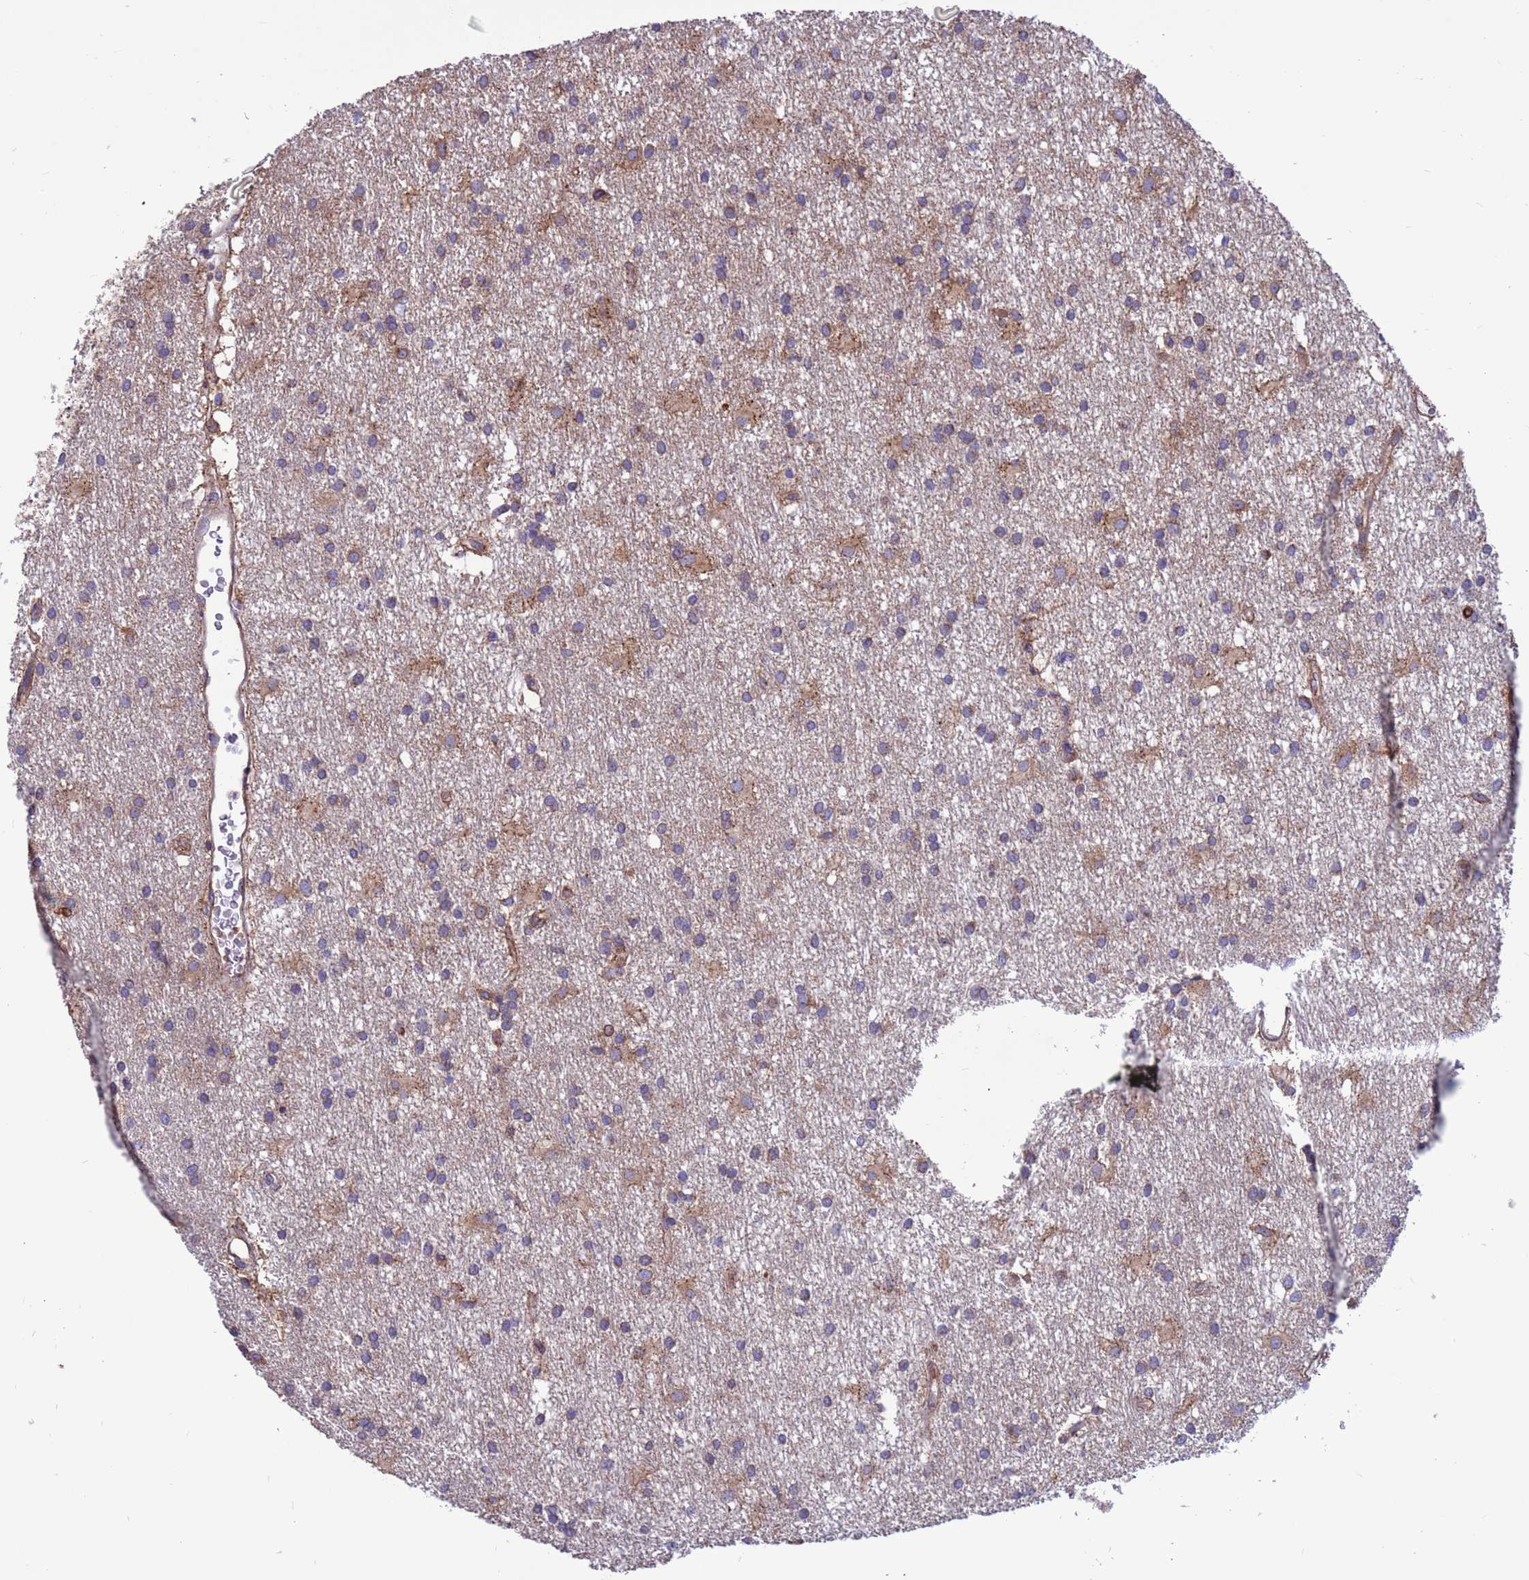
{"staining": {"intensity": "weak", "quantity": "25%-75%", "location": "cytoplasmic/membranous"}, "tissue": "glioma", "cell_type": "Tumor cells", "image_type": "cancer", "snomed": [{"axis": "morphology", "description": "Glioma, malignant, High grade"}, {"axis": "topography", "description": "Brain"}], "caption": "A histopathology image showing weak cytoplasmic/membranous positivity in approximately 25%-75% of tumor cells in glioma, as visualized by brown immunohistochemical staining.", "gene": "ZC3HAV1", "patient": {"sex": "male", "age": 77}}